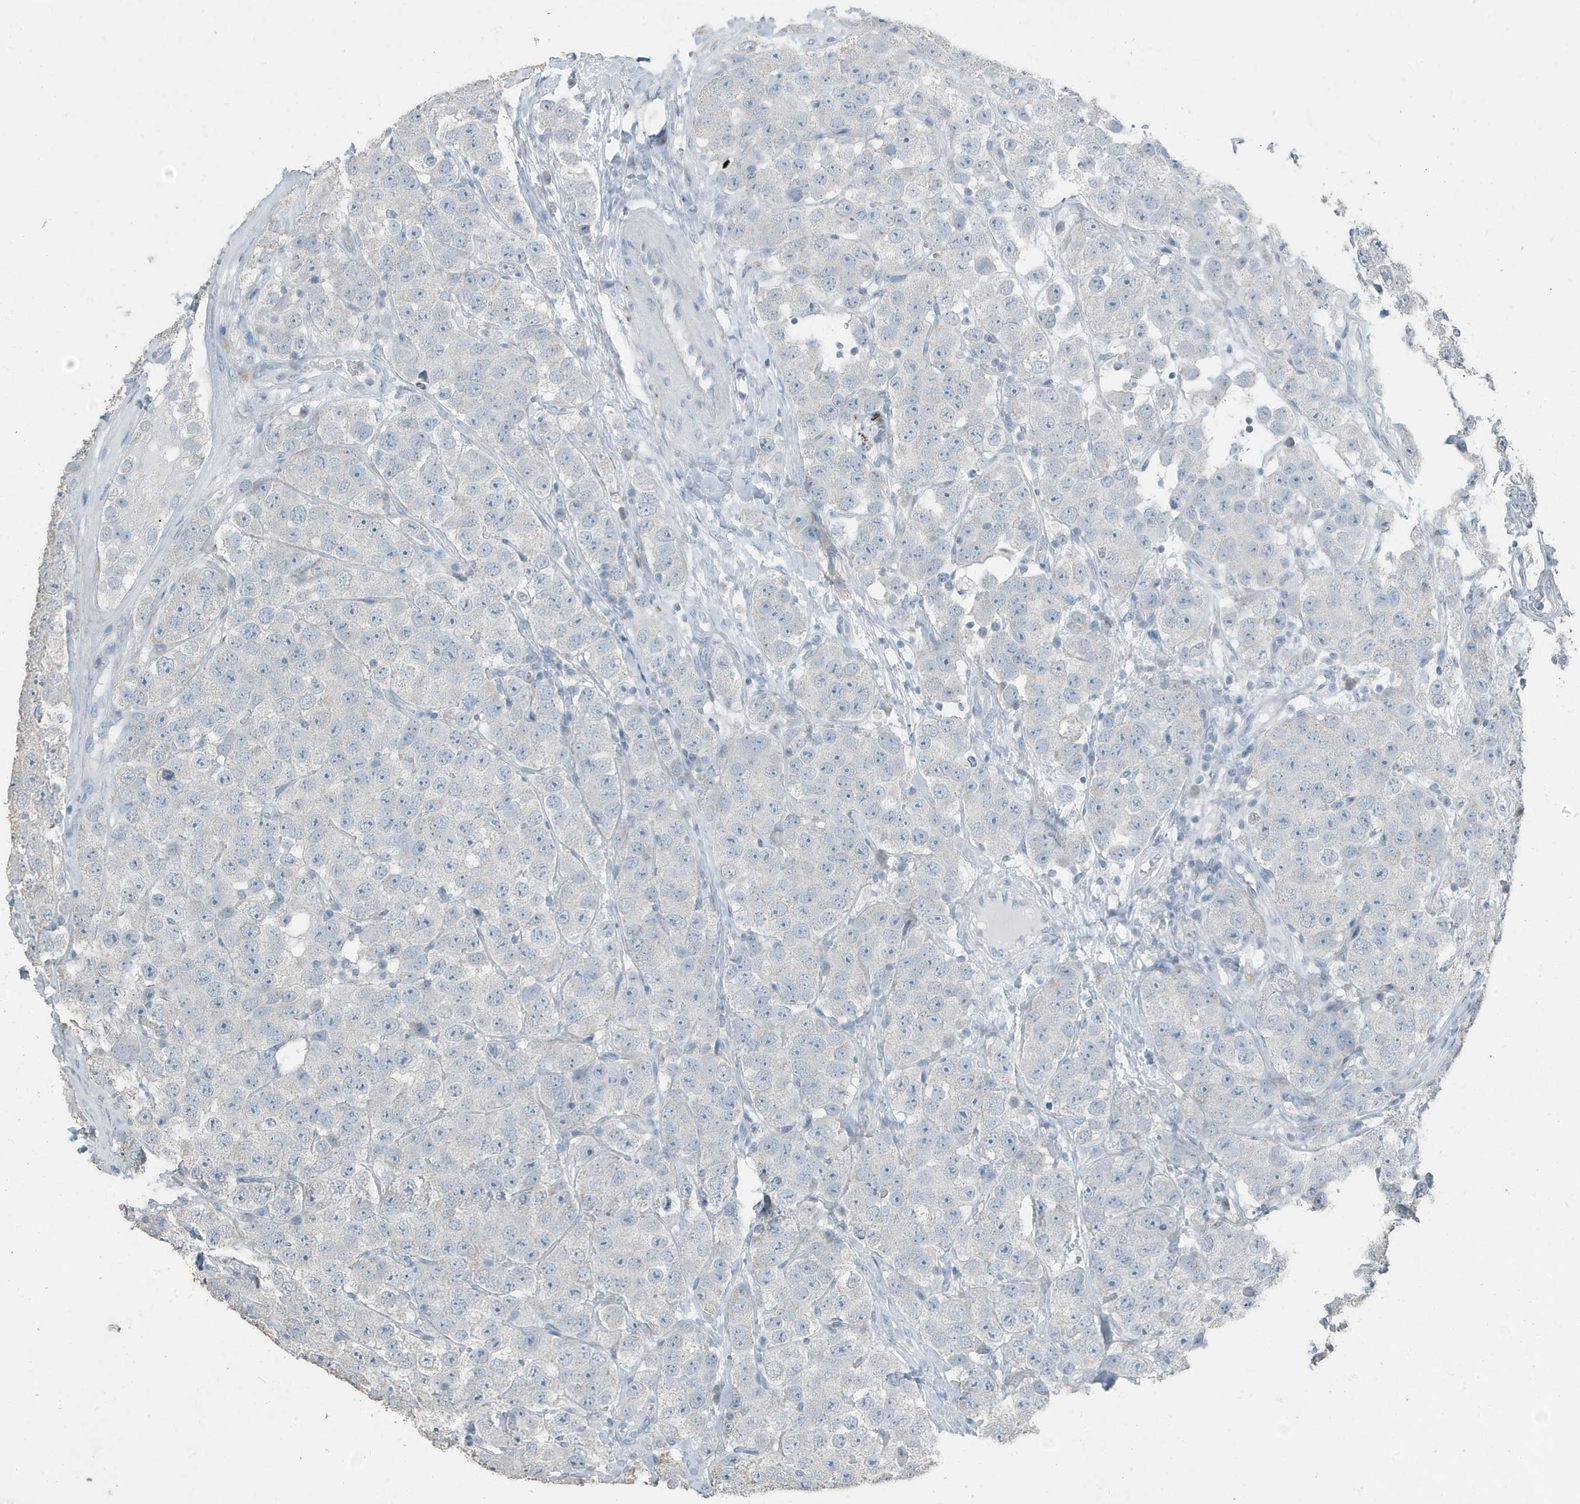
{"staining": {"intensity": "negative", "quantity": "none", "location": "none"}, "tissue": "testis cancer", "cell_type": "Tumor cells", "image_type": "cancer", "snomed": [{"axis": "morphology", "description": "Seminoma, NOS"}, {"axis": "topography", "description": "Testis"}], "caption": "Immunohistochemical staining of human testis cancer reveals no significant expression in tumor cells.", "gene": "FAM162A", "patient": {"sex": "male", "age": 28}}